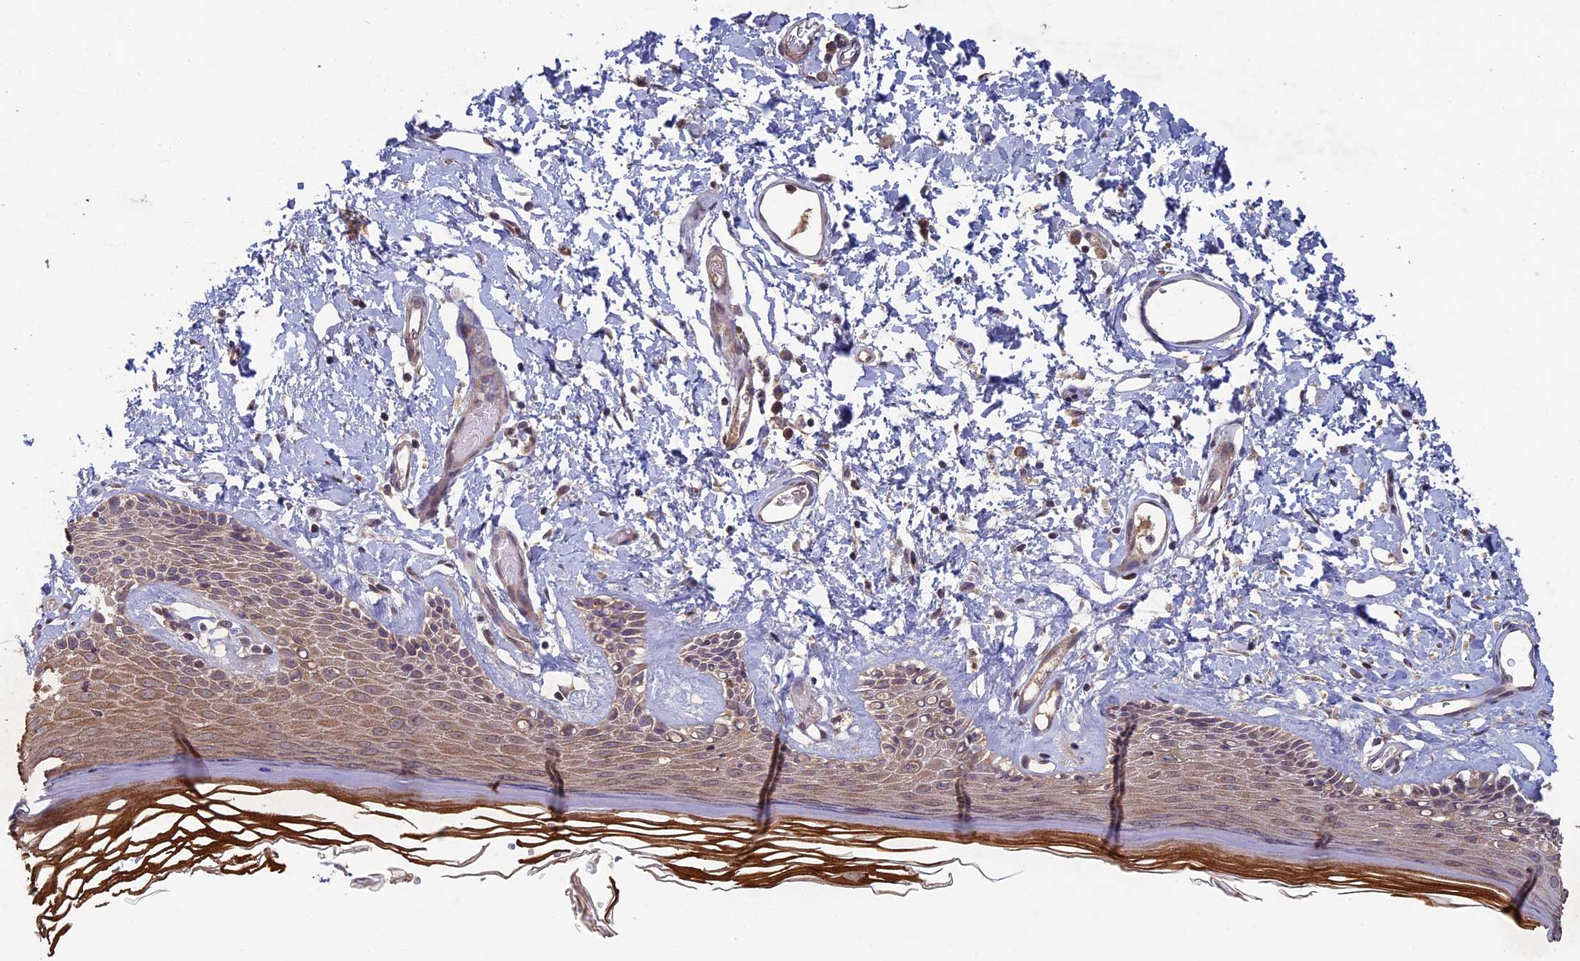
{"staining": {"intensity": "moderate", "quantity": ">75%", "location": "cytoplasmic/membranous"}, "tissue": "skin", "cell_type": "Epidermal cells", "image_type": "normal", "snomed": [{"axis": "morphology", "description": "Normal tissue, NOS"}, {"axis": "topography", "description": "Adipose tissue"}, {"axis": "topography", "description": "Vascular tissue"}, {"axis": "topography", "description": "Vulva"}, {"axis": "topography", "description": "Peripheral nerve tissue"}], "caption": "Immunohistochemical staining of normal skin exhibits medium levels of moderate cytoplasmic/membranous staining in about >75% of epidermal cells. The staining is performed using DAB (3,3'-diaminobenzidine) brown chromogen to label protein expression. The nuclei are counter-stained blue using hematoxylin.", "gene": "RCCD1", "patient": {"sex": "female", "age": 86}}